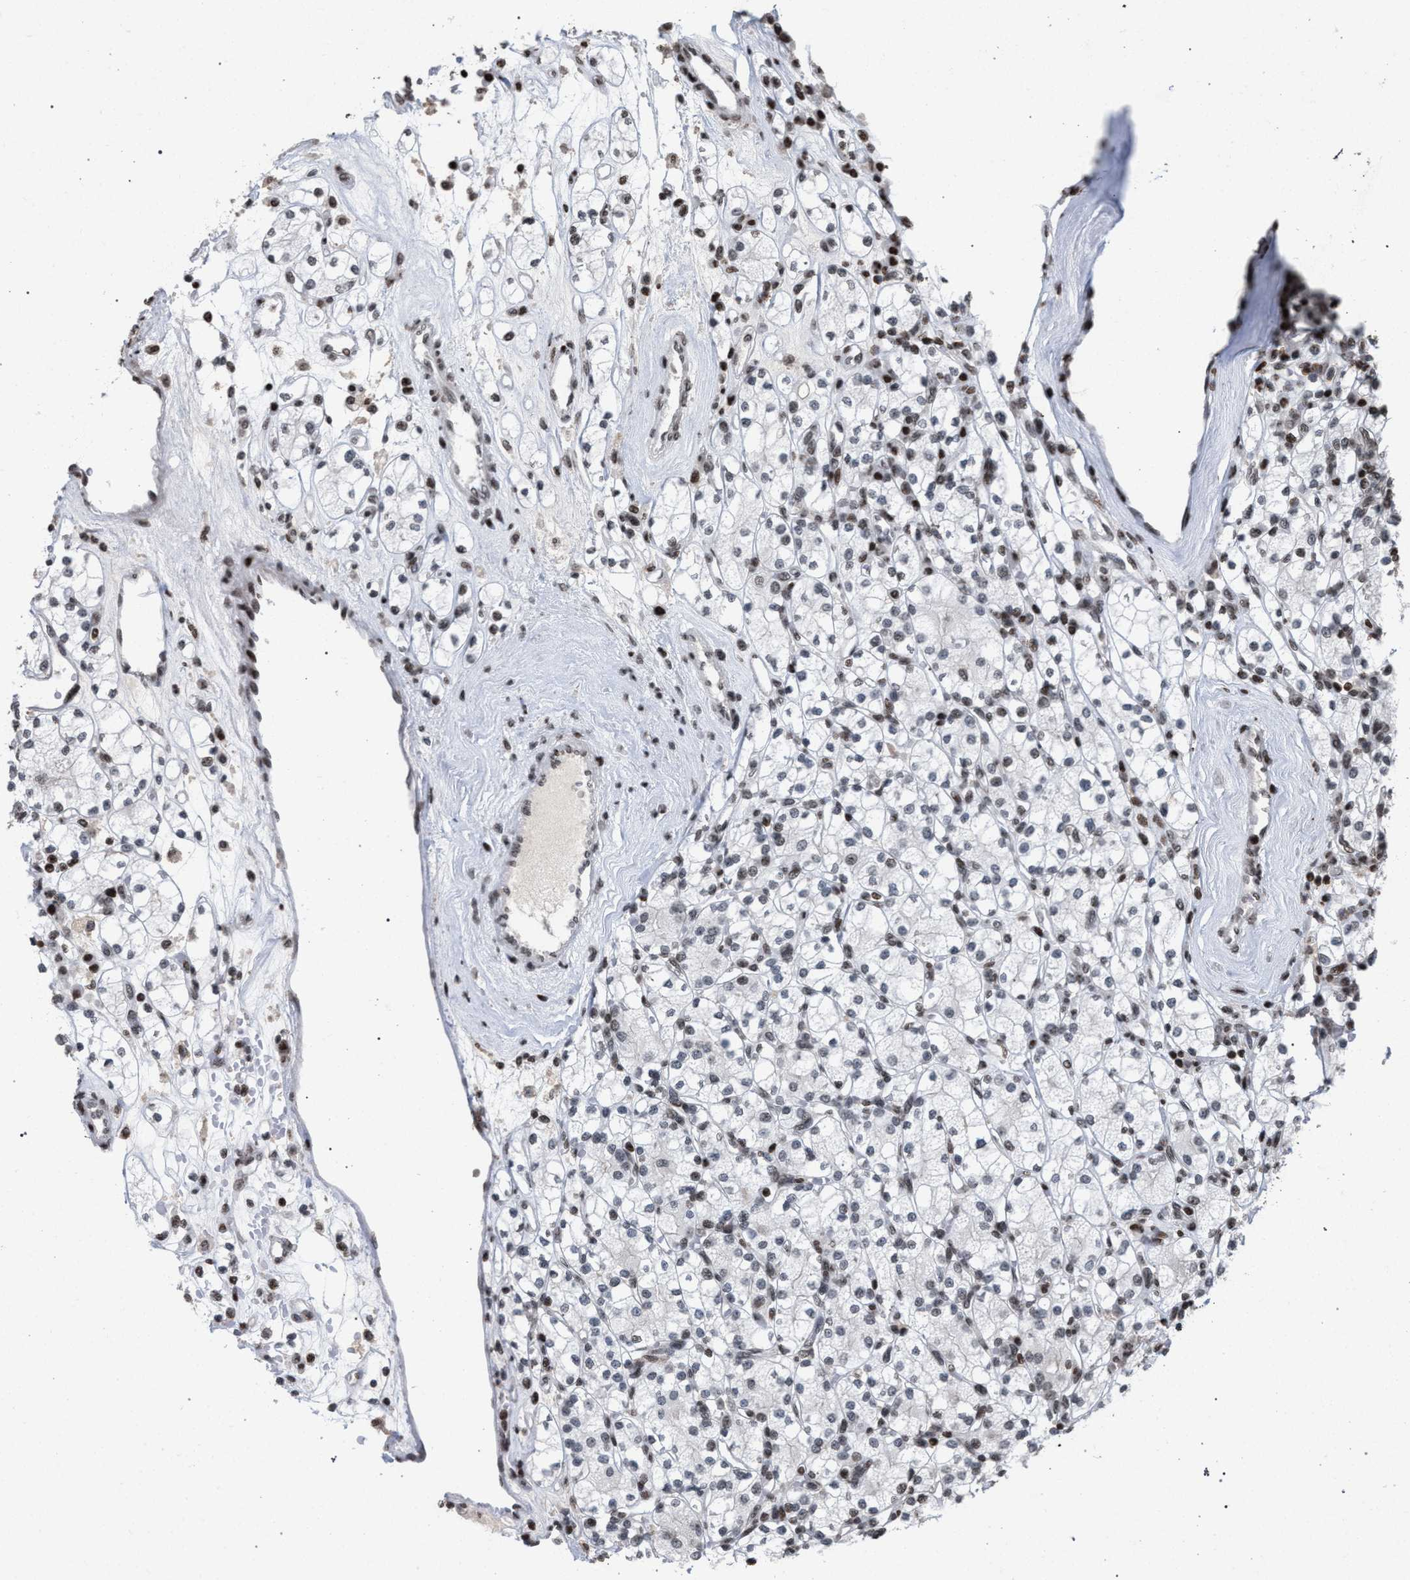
{"staining": {"intensity": "weak", "quantity": "<25%", "location": "nuclear"}, "tissue": "renal cancer", "cell_type": "Tumor cells", "image_type": "cancer", "snomed": [{"axis": "morphology", "description": "Adenocarcinoma, NOS"}, {"axis": "topography", "description": "Kidney"}], "caption": "This is a histopathology image of immunohistochemistry (IHC) staining of adenocarcinoma (renal), which shows no staining in tumor cells.", "gene": "FOXD3", "patient": {"sex": "male", "age": 77}}